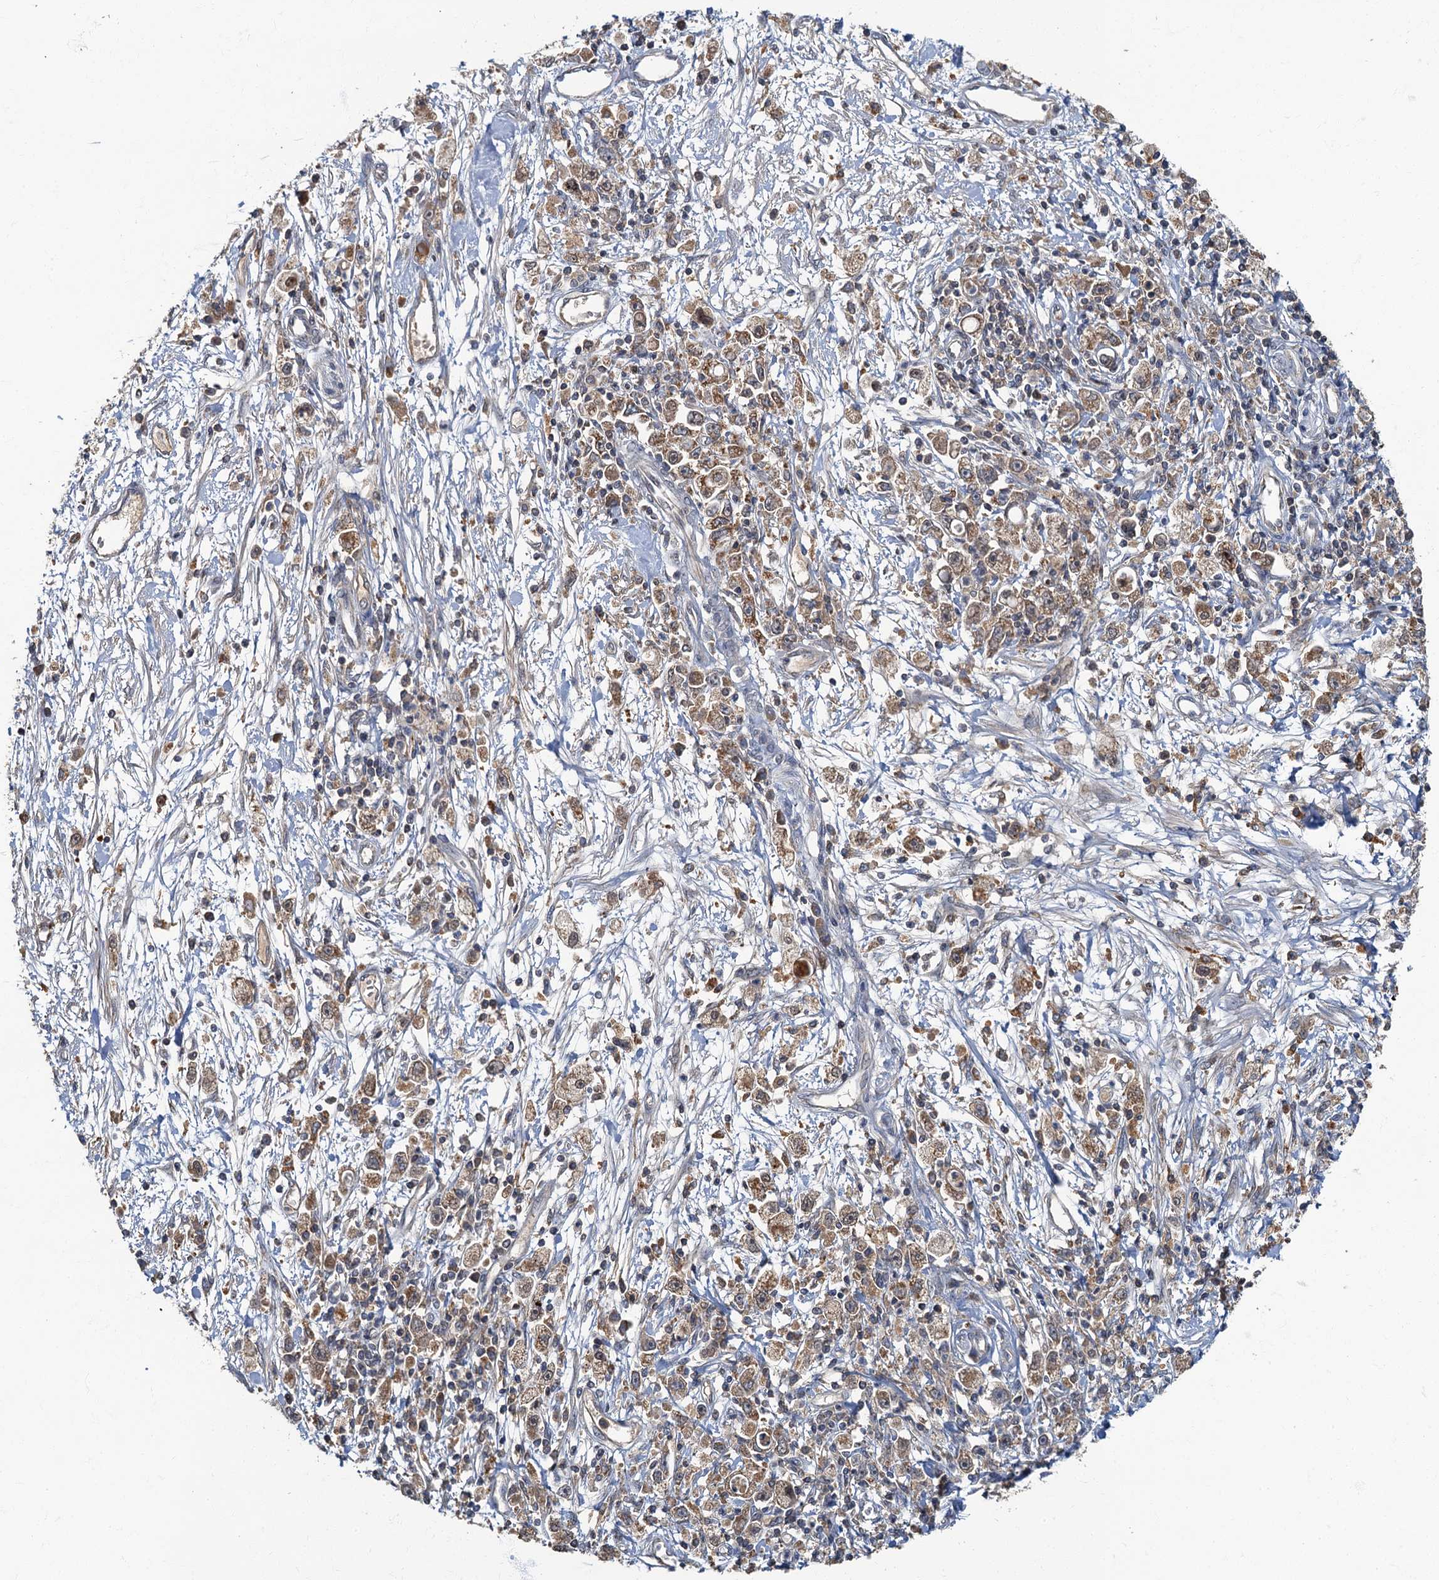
{"staining": {"intensity": "moderate", "quantity": ">75%", "location": "cytoplasmic/membranous"}, "tissue": "stomach cancer", "cell_type": "Tumor cells", "image_type": "cancer", "snomed": [{"axis": "morphology", "description": "Adenocarcinoma, NOS"}, {"axis": "topography", "description": "Stomach"}], "caption": "Stomach adenocarcinoma was stained to show a protein in brown. There is medium levels of moderate cytoplasmic/membranous staining in approximately >75% of tumor cells.", "gene": "WDCP", "patient": {"sex": "female", "age": 59}}